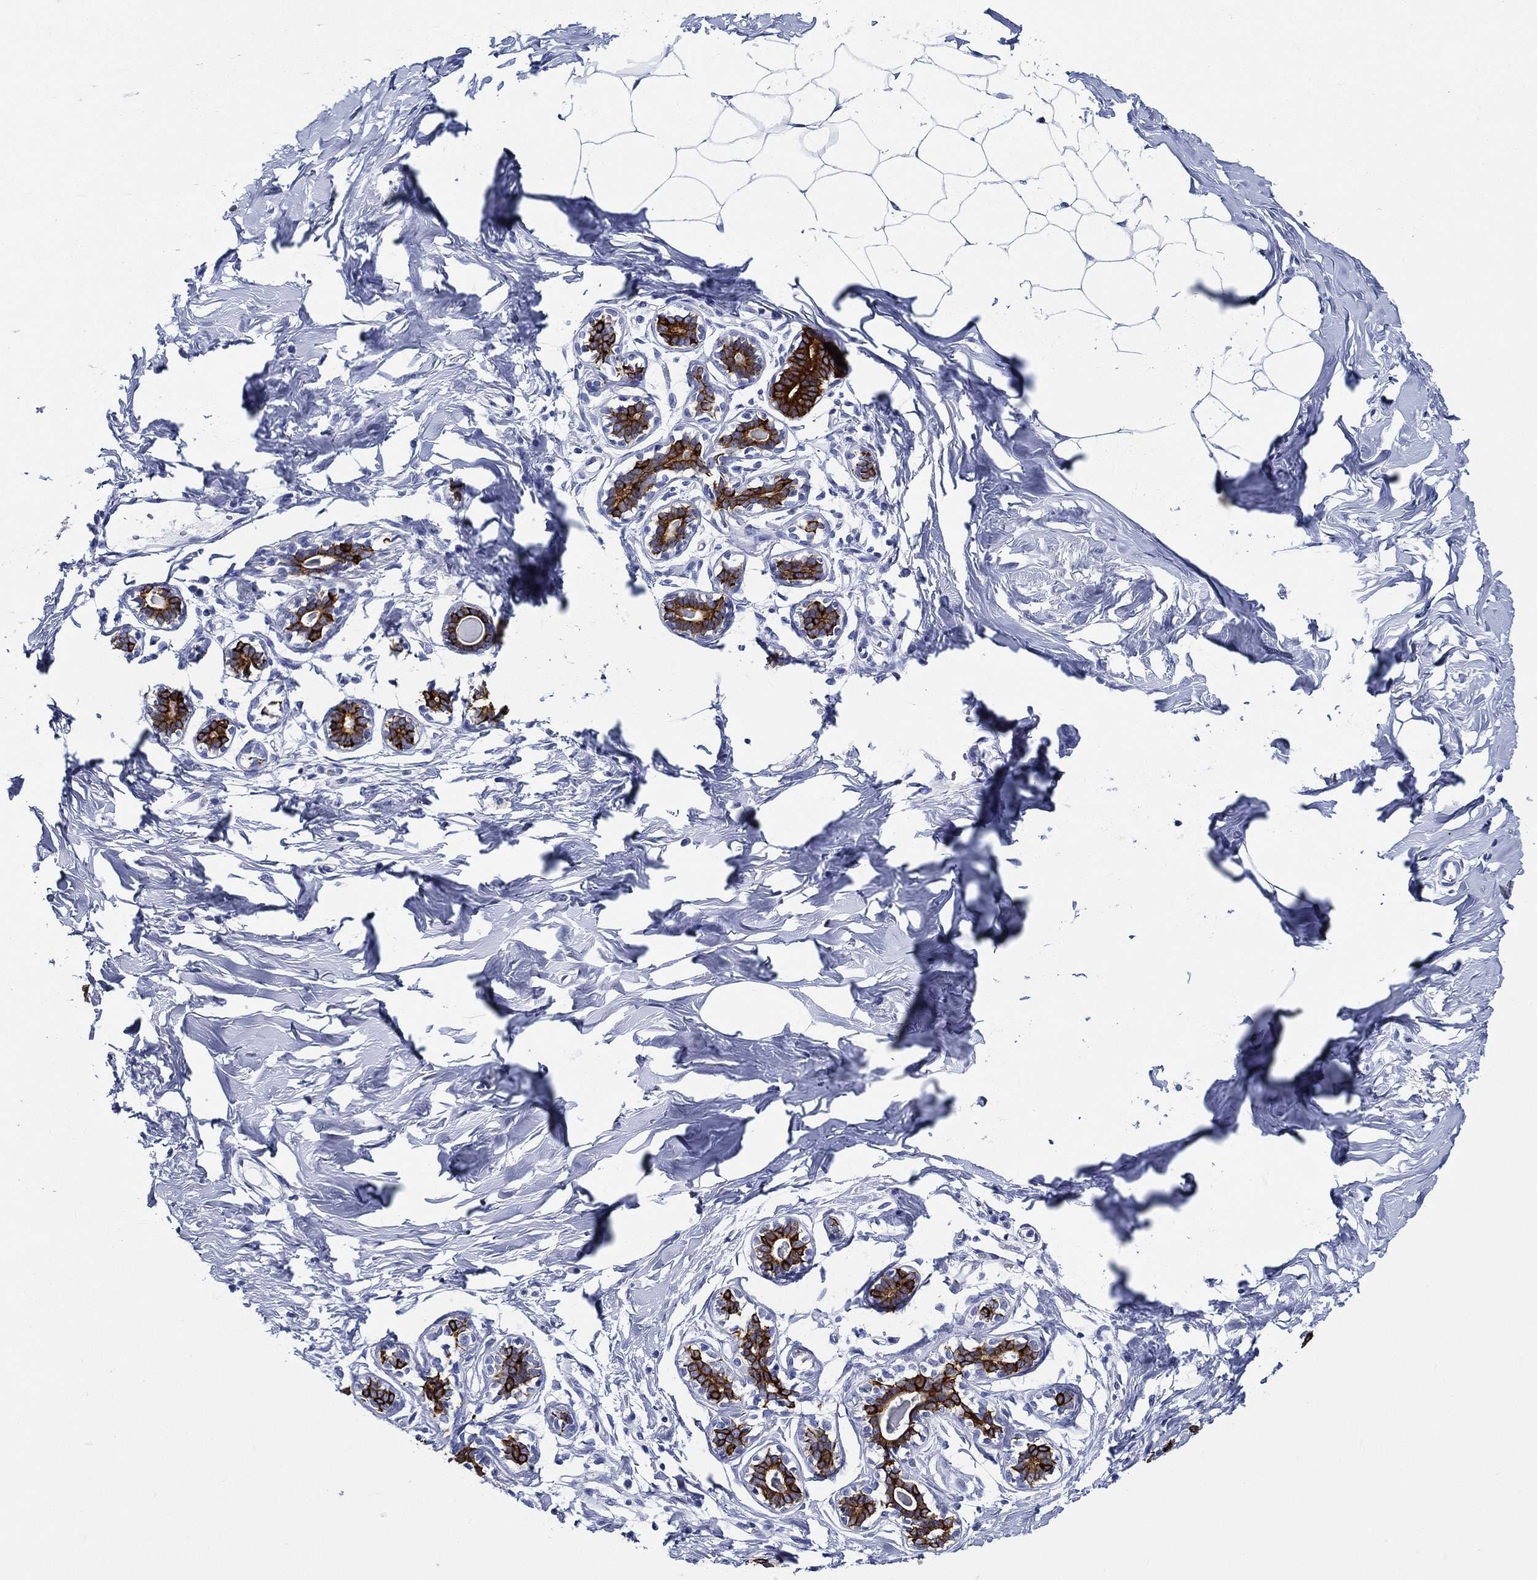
{"staining": {"intensity": "negative", "quantity": "none", "location": "none"}, "tissue": "breast", "cell_type": "Adipocytes", "image_type": "normal", "snomed": [{"axis": "morphology", "description": "Normal tissue, NOS"}, {"axis": "morphology", "description": "Lobular carcinoma, in situ"}, {"axis": "topography", "description": "Breast"}], "caption": "IHC micrograph of unremarkable human breast stained for a protein (brown), which displays no expression in adipocytes. (Brightfield microscopy of DAB (3,3'-diaminobenzidine) immunohistochemistry at high magnification).", "gene": "NEDD9", "patient": {"sex": "female", "age": 35}}